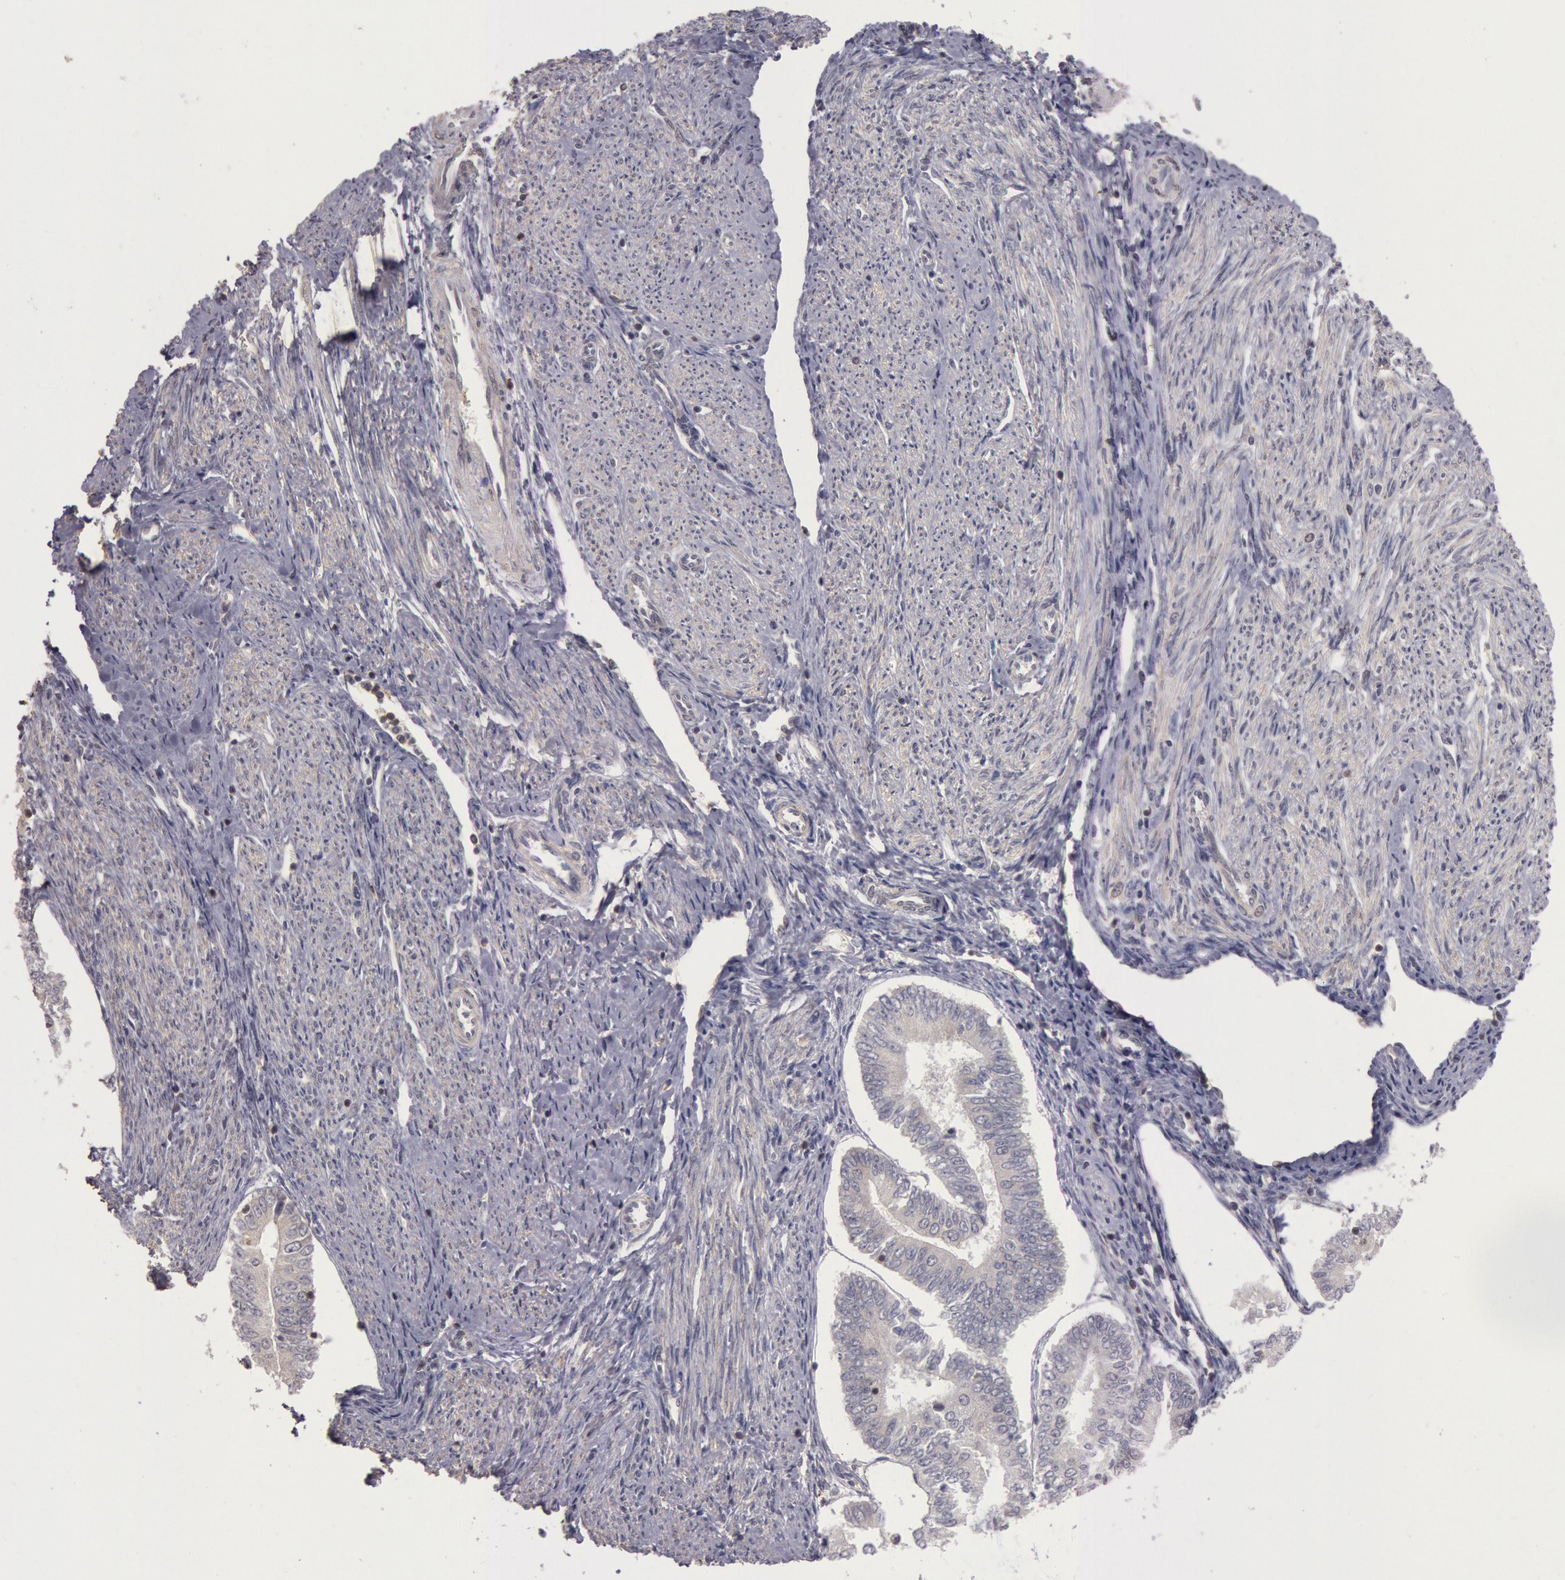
{"staining": {"intensity": "weak", "quantity": "25%-75%", "location": "cytoplasmic/membranous"}, "tissue": "endometrial cancer", "cell_type": "Tumor cells", "image_type": "cancer", "snomed": [{"axis": "morphology", "description": "Adenocarcinoma, NOS"}, {"axis": "topography", "description": "Endometrium"}], "caption": "Immunohistochemistry staining of adenocarcinoma (endometrial), which shows low levels of weak cytoplasmic/membranous positivity in about 25%-75% of tumor cells indicating weak cytoplasmic/membranous protein expression. The staining was performed using DAB (brown) for protein detection and nuclei were counterstained in hematoxylin (blue).", "gene": "NMT2", "patient": {"sex": "female", "age": 75}}